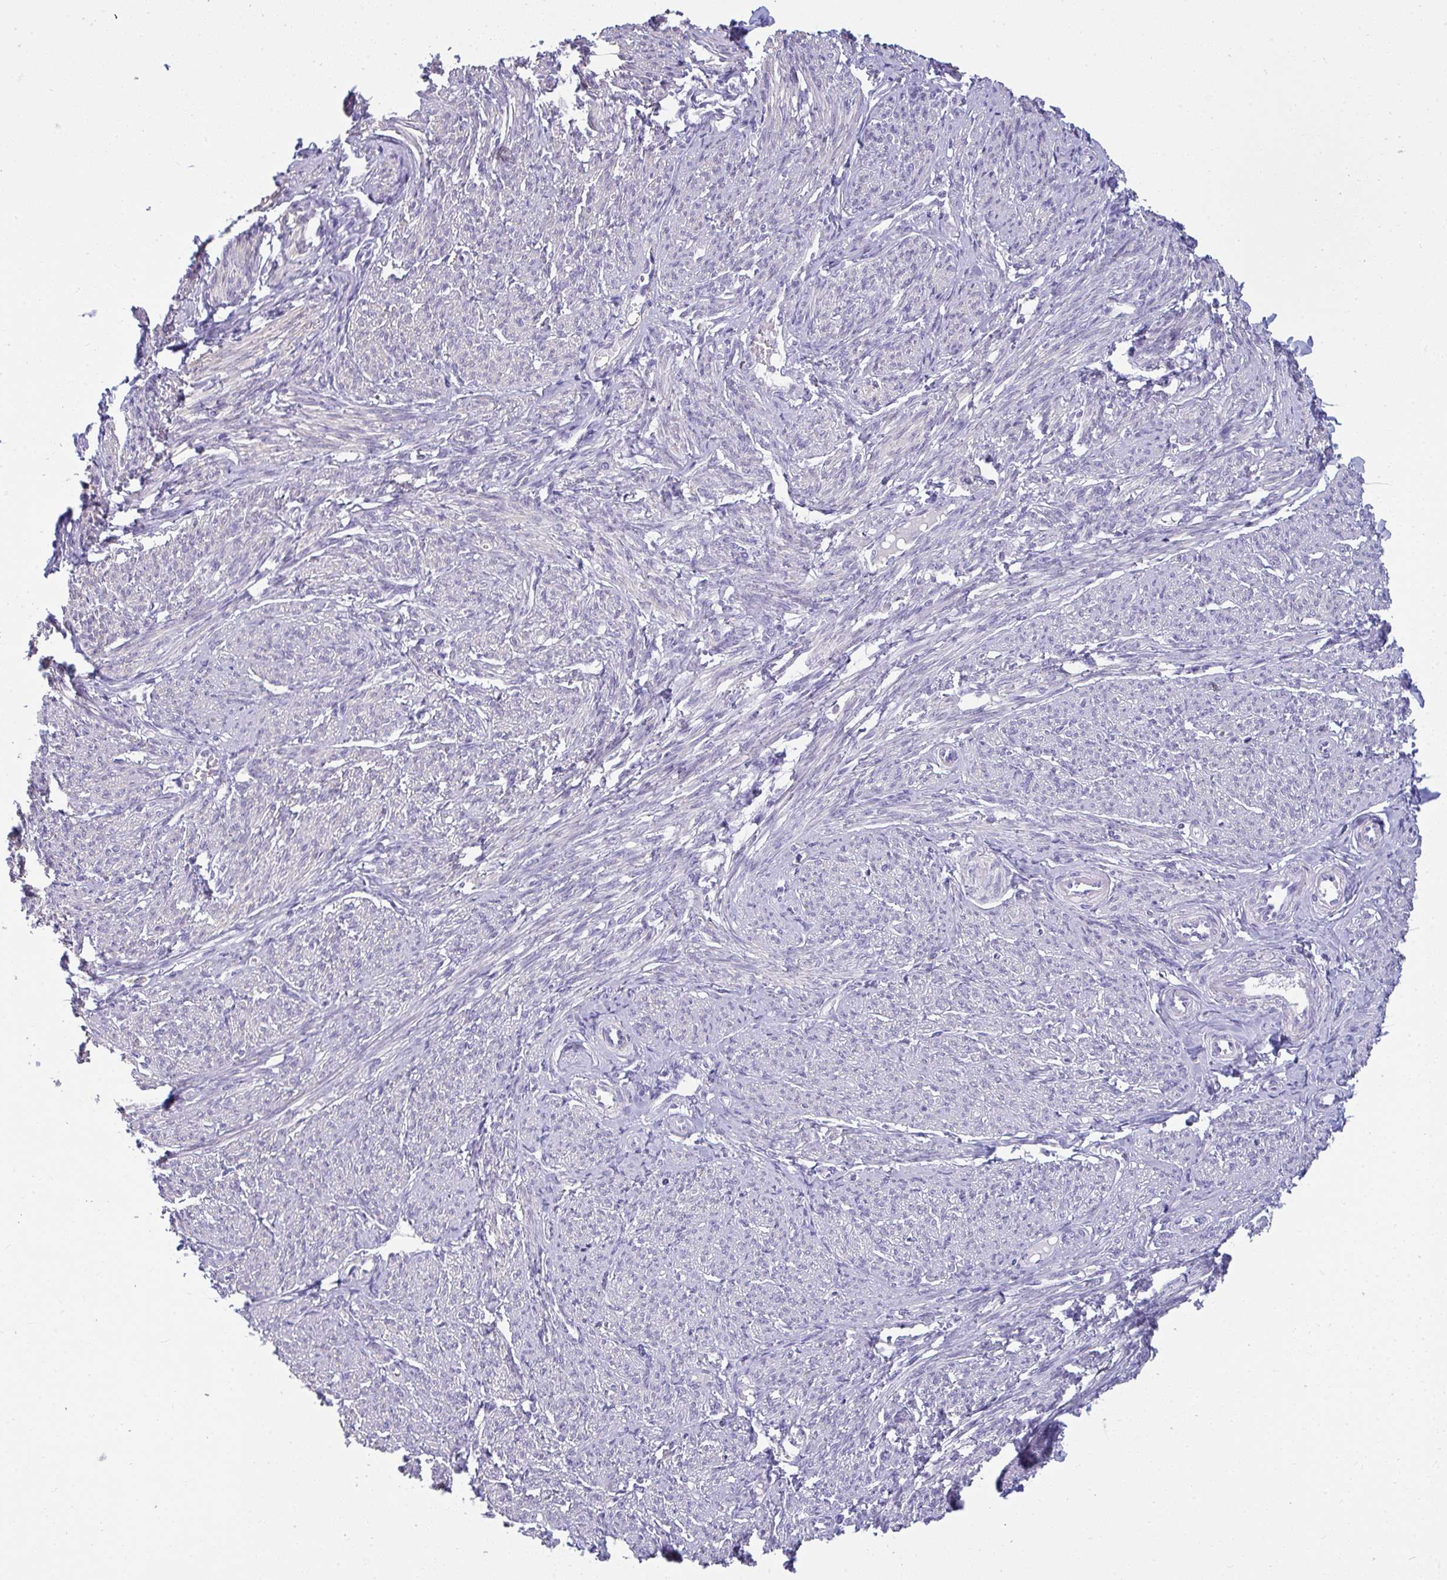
{"staining": {"intensity": "weak", "quantity": "<25%", "location": "cytoplasmic/membranous"}, "tissue": "smooth muscle", "cell_type": "Smooth muscle cells", "image_type": "normal", "snomed": [{"axis": "morphology", "description": "Normal tissue, NOS"}, {"axis": "topography", "description": "Smooth muscle"}], "caption": "This is an immunohistochemistry (IHC) histopathology image of unremarkable smooth muscle. There is no staining in smooth muscle cells.", "gene": "SUZ12", "patient": {"sex": "female", "age": 65}}